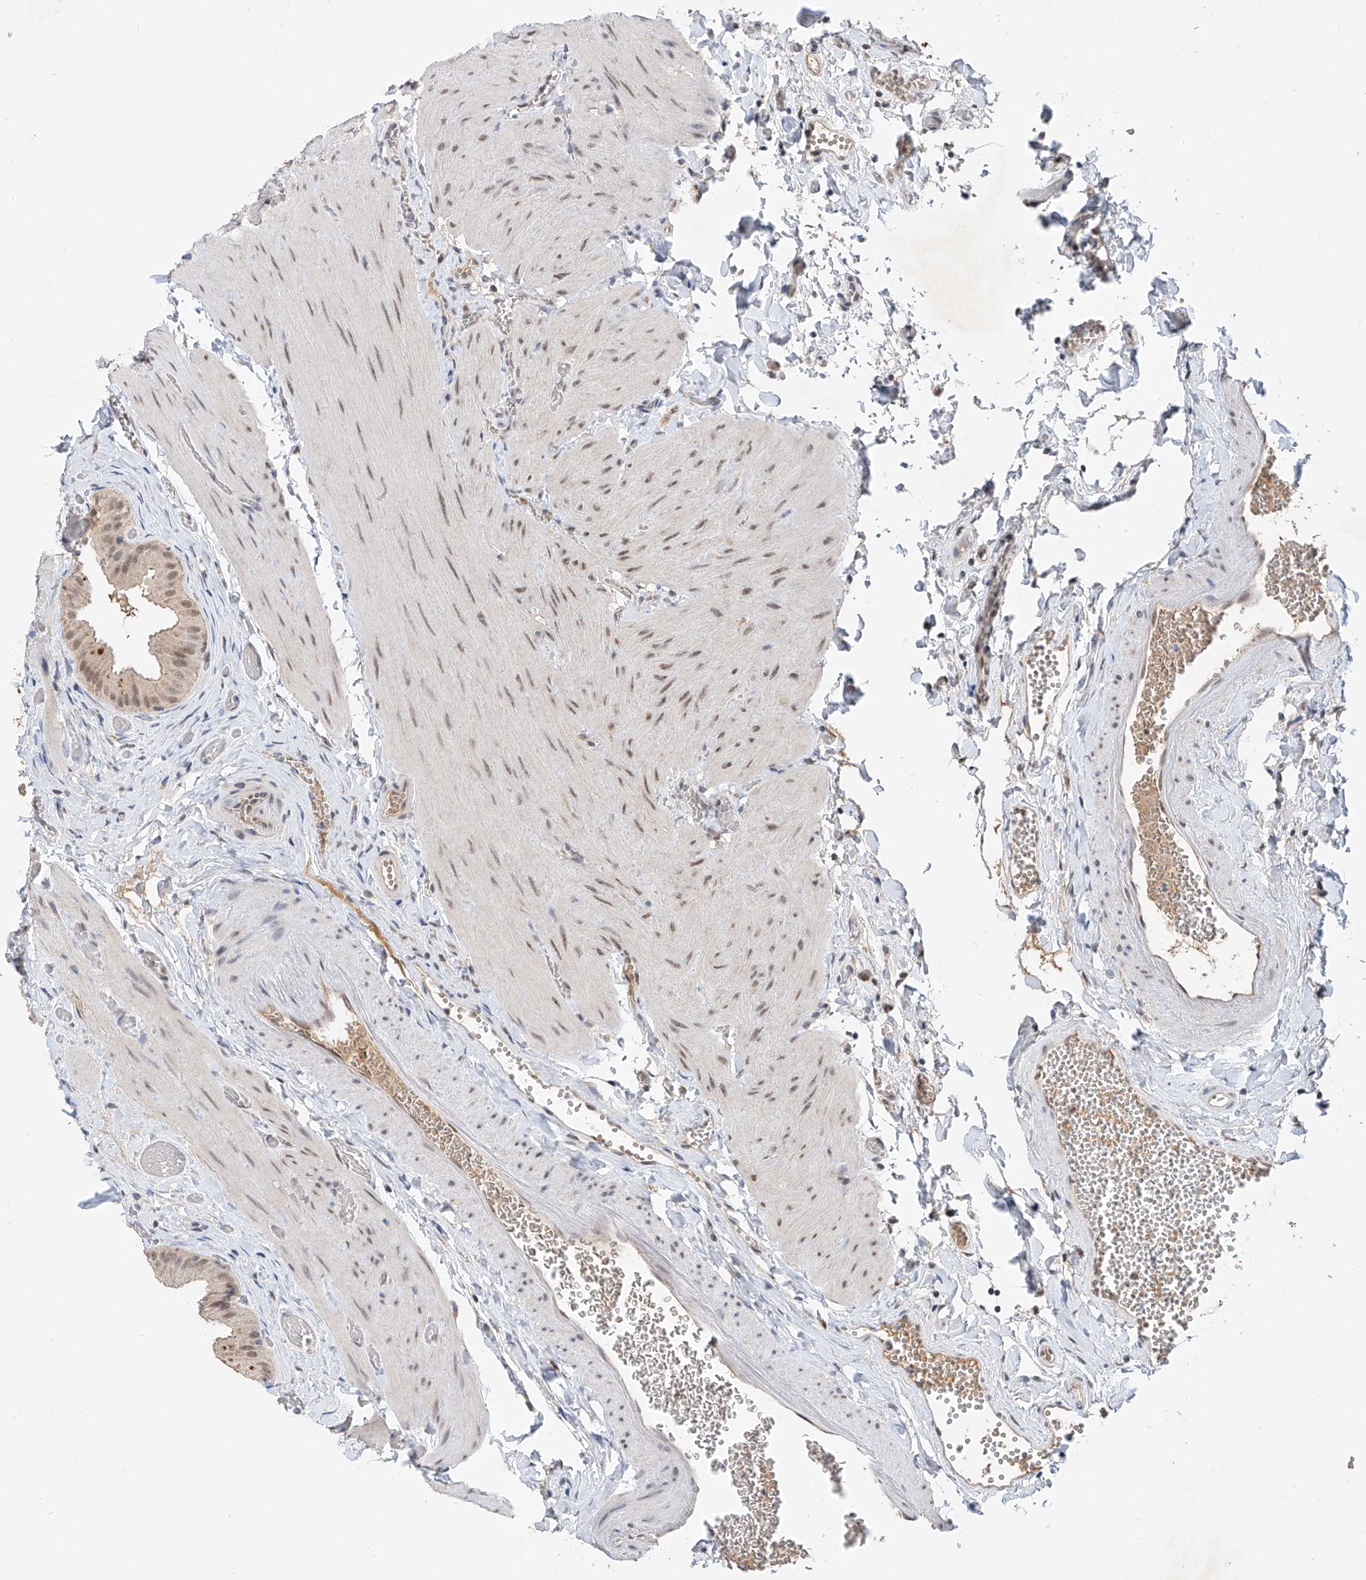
{"staining": {"intensity": "moderate", "quantity": "25%-75%", "location": "nuclear"}, "tissue": "gallbladder", "cell_type": "Glandular cells", "image_type": "normal", "snomed": [{"axis": "morphology", "description": "Normal tissue, NOS"}, {"axis": "topography", "description": "Gallbladder"}], "caption": "Protein expression analysis of unremarkable human gallbladder reveals moderate nuclear staining in about 25%-75% of glandular cells. (brown staining indicates protein expression, while blue staining denotes nuclei).", "gene": "CARMIL3", "patient": {"sex": "female", "age": 64}}